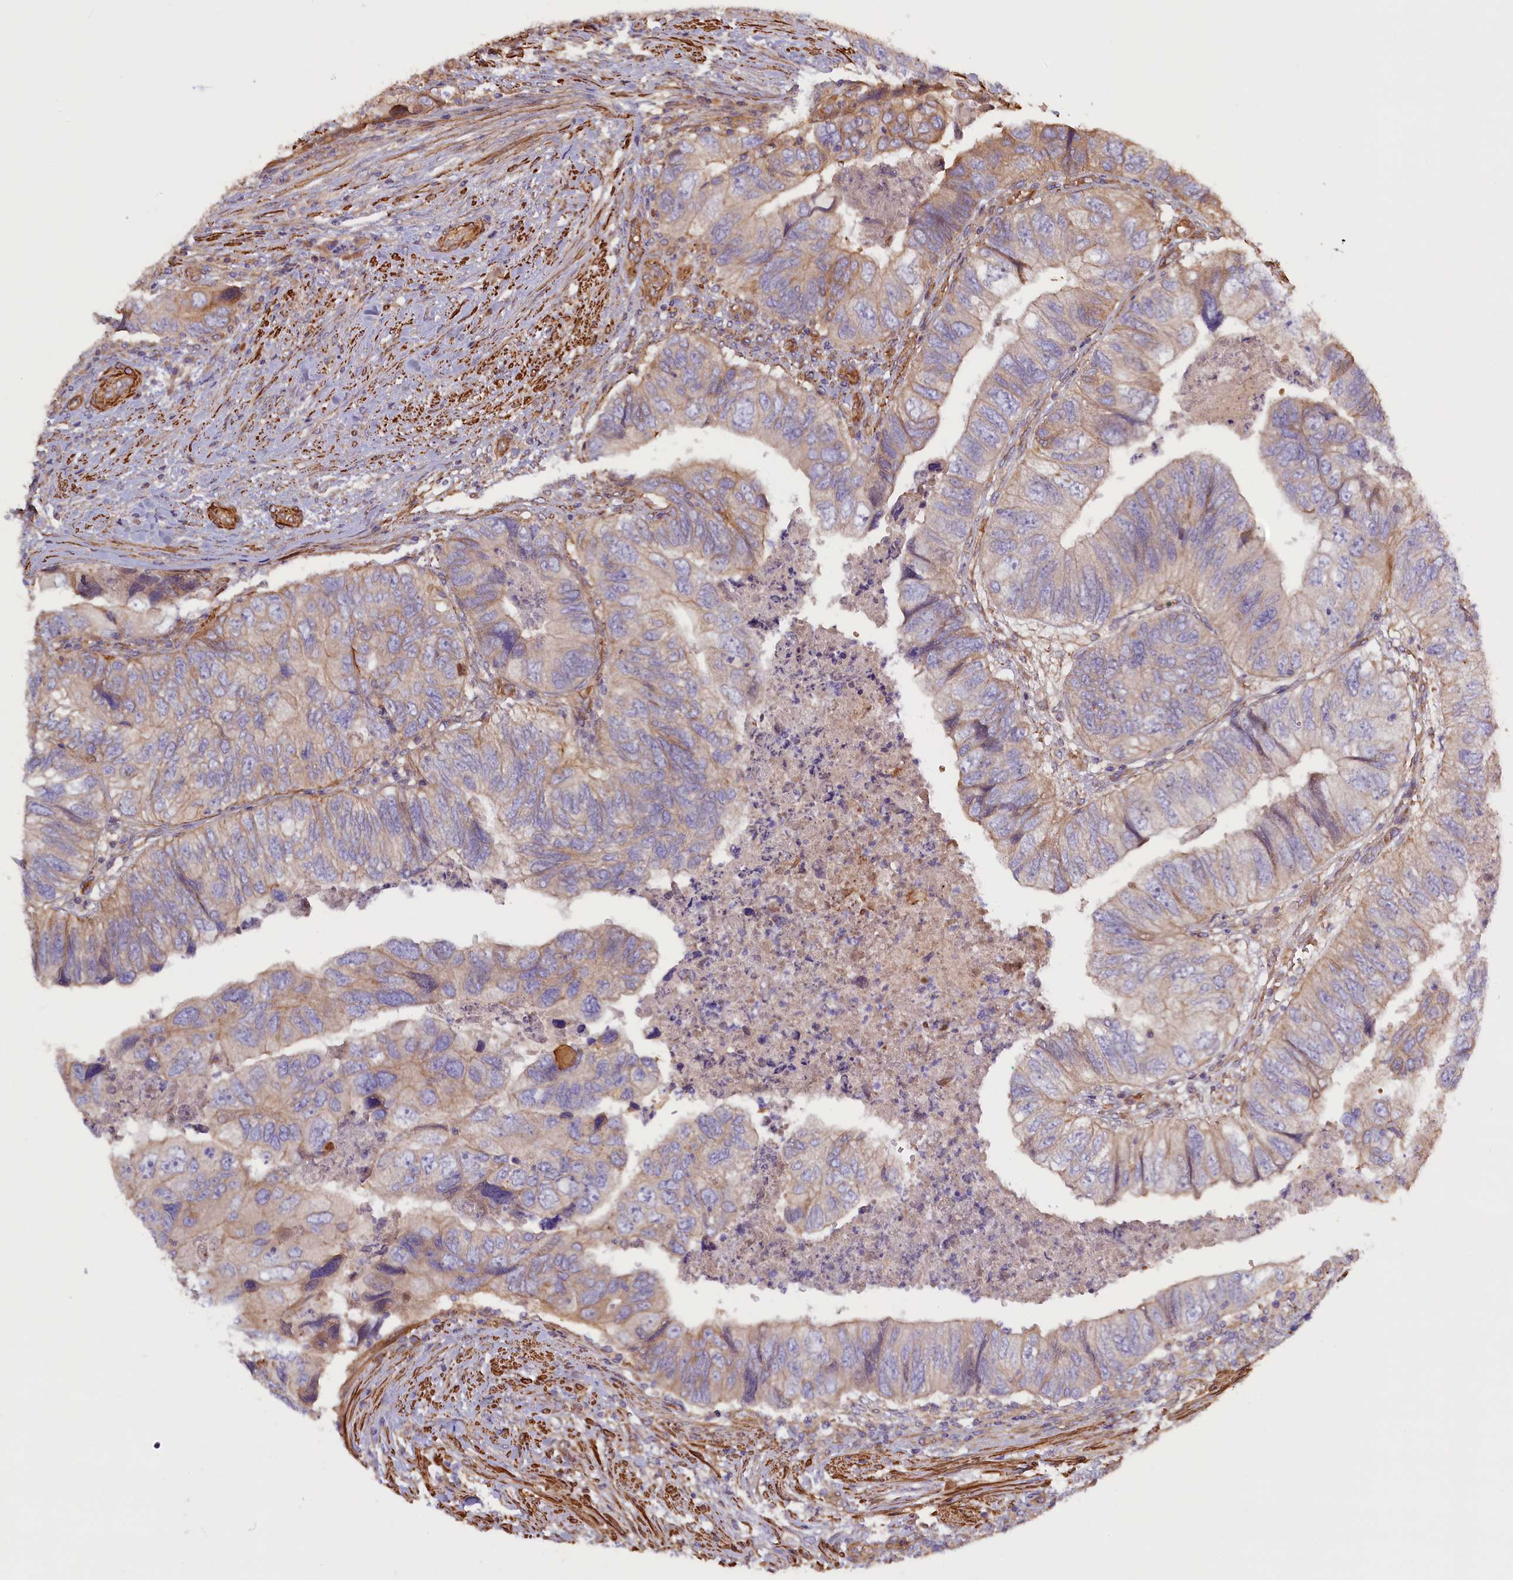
{"staining": {"intensity": "weak", "quantity": "<25%", "location": "cytoplasmic/membranous"}, "tissue": "colorectal cancer", "cell_type": "Tumor cells", "image_type": "cancer", "snomed": [{"axis": "morphology", "description": "Adenocarcinoma, NOS"}, {"axis": "topography", "description": "Rectum"}], "caption": "The histopathology image exhibits no staining of tumor cells in colorectal cancer.", "gene": "FUZ", "patient": {"sex": "male", "age": 63}}